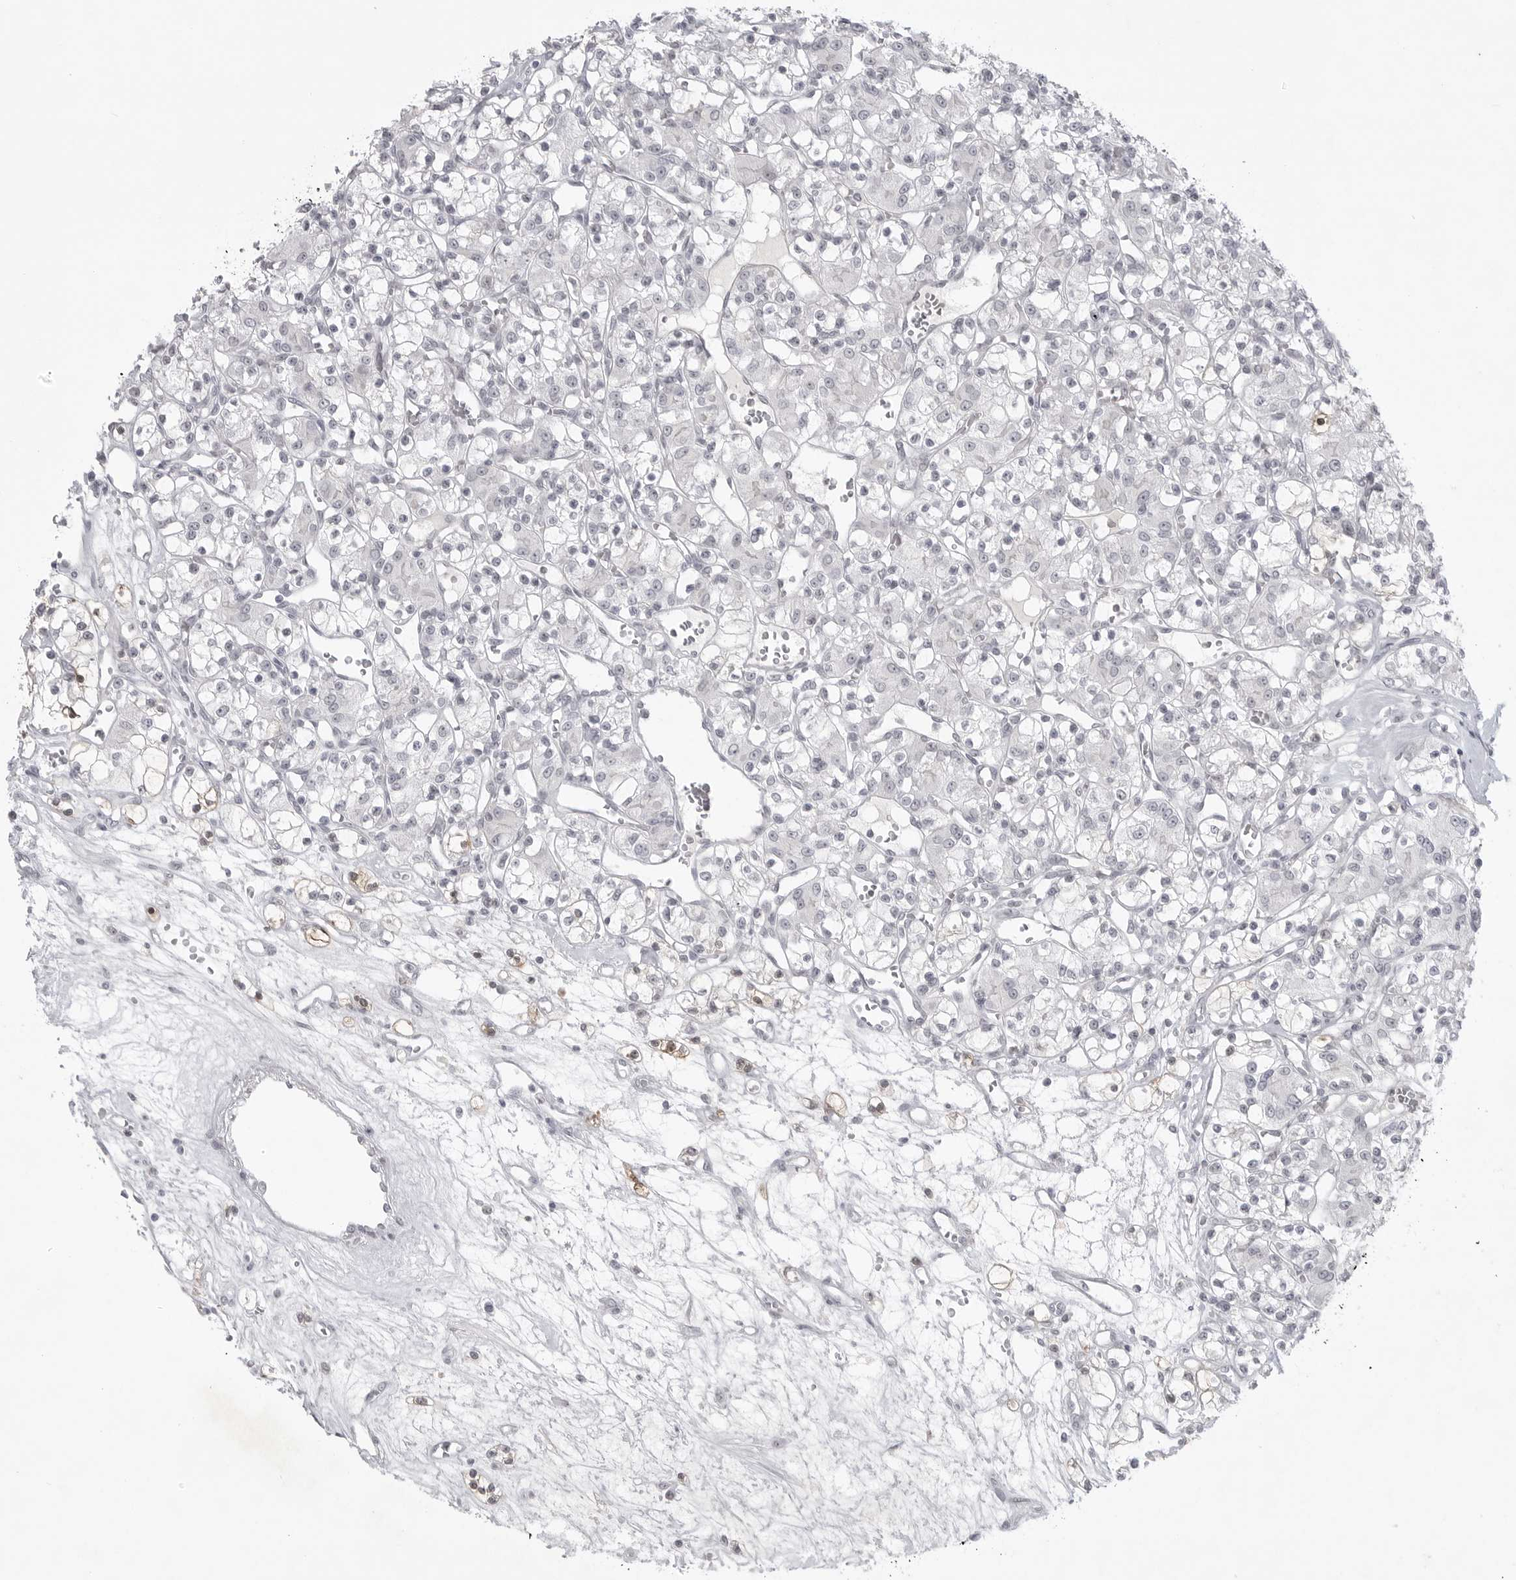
{"staining": {"intensity": "negative", "quantity": "none", "location": "none"}, "tissue": "renal cancer", "cell_type": "Tumor cells", "image_type": "cancer", "snomed": [{"axis": "morphology", "description": "Adenocarcinoma, NOS"}, {"axis": "topography", "description": "Kidney"}], "caption": "Immunohistochemical staining of renal adenocarcinoma demonstrates no significant positivity in tumor cells.", "gene": "TCTN3", "patient": {"sex": "female", "age": 59}}